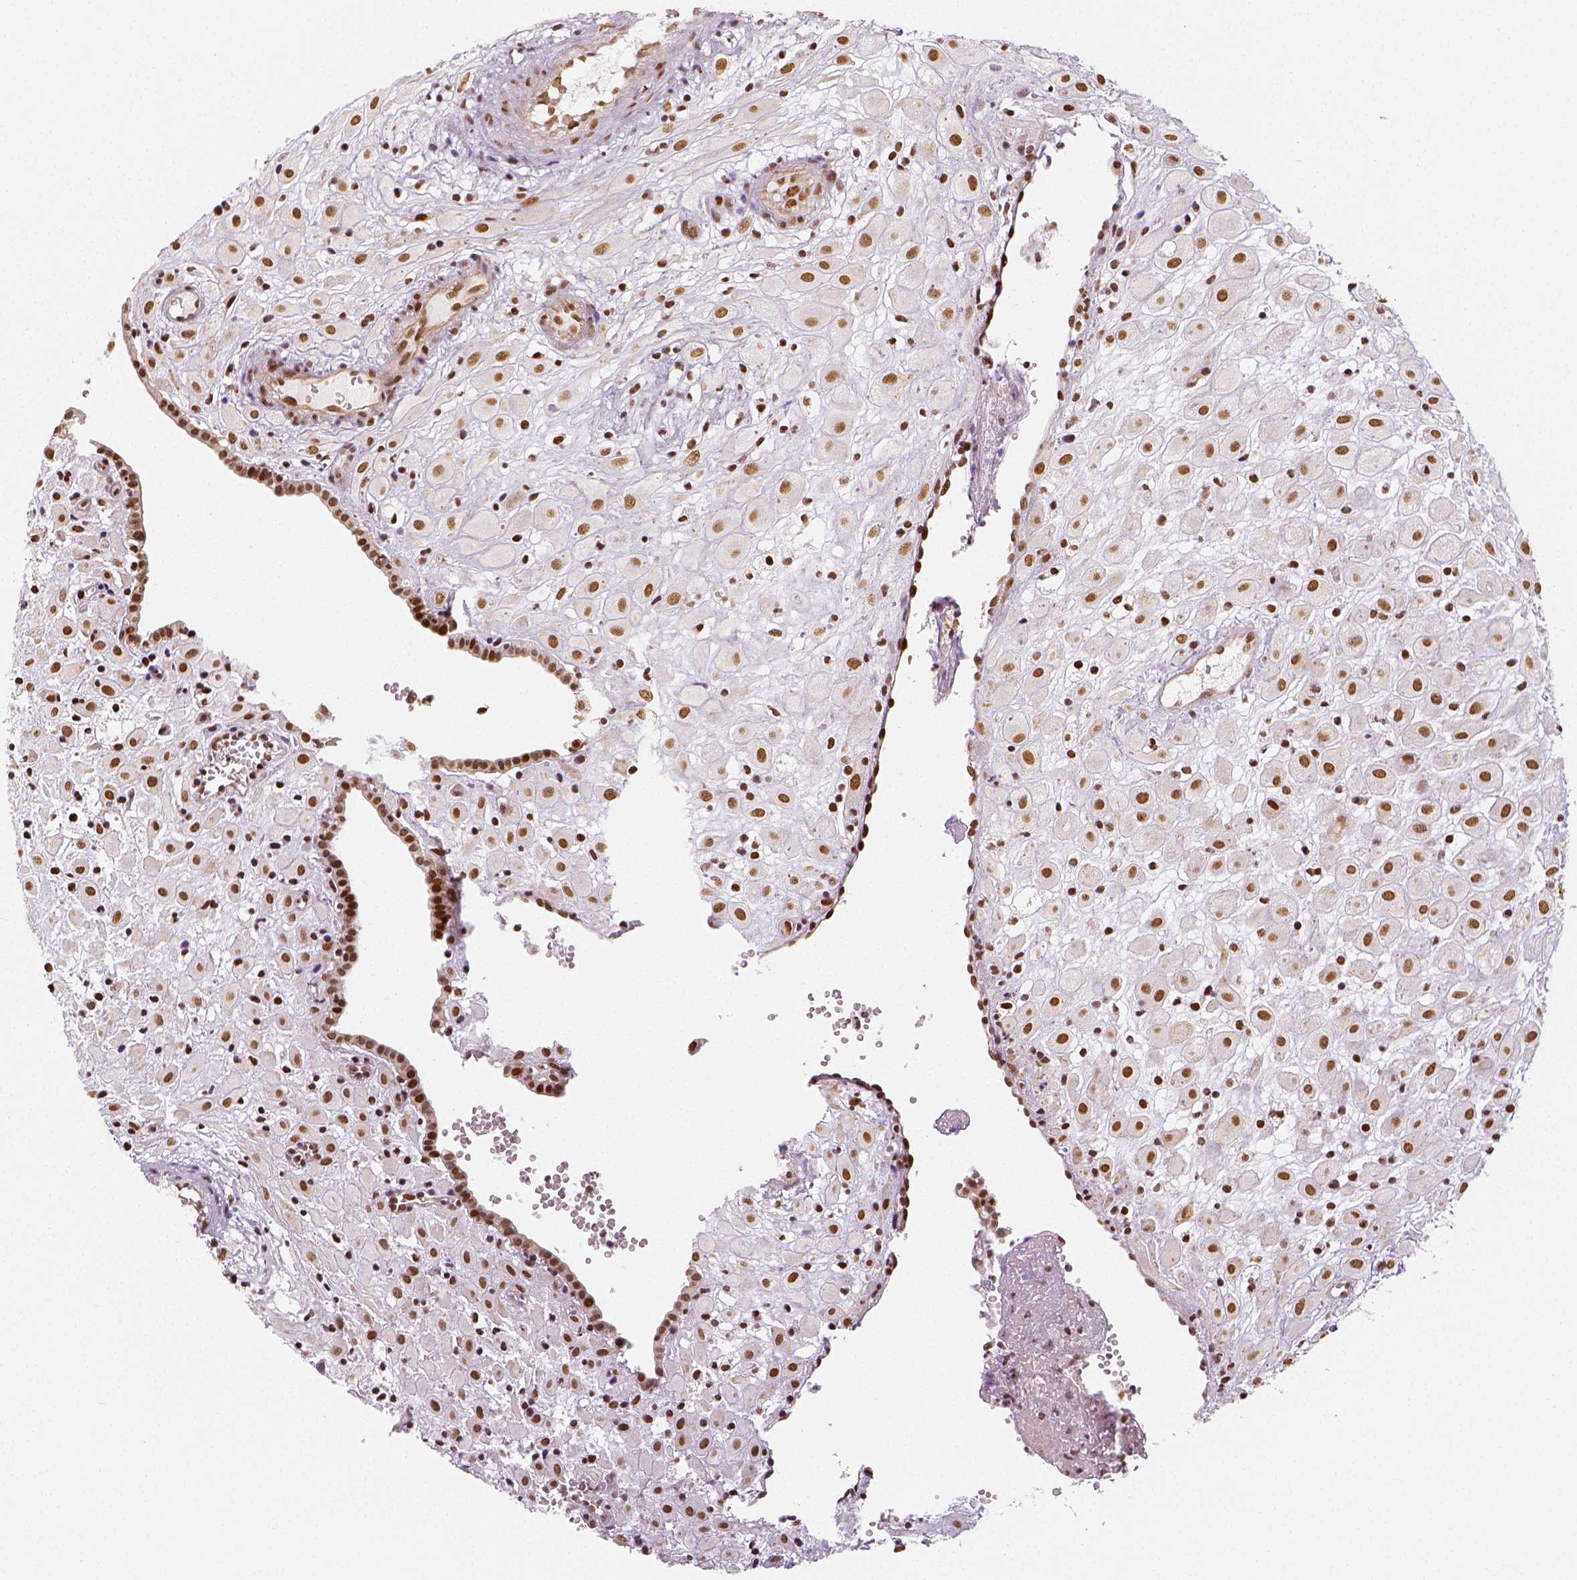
{"staining": {"intensity": "strong", "quantity": ">75%", "location": "nuclear"}, "tissue": "placenta", "cell_type": "Decidual cells", "image_type": "normal", "snomed": [{"axis": "morphology", "description": "Normal tissue, NOS"}, {"axis": "topography", "description": "Placenta"}], "caption": "IHC of benign human placenta exhibits high levels of strong nuclear staining in about >75% of decidual cells.", "gene": "KDM5B", "patient": {"sex": "female", "age": 24}}